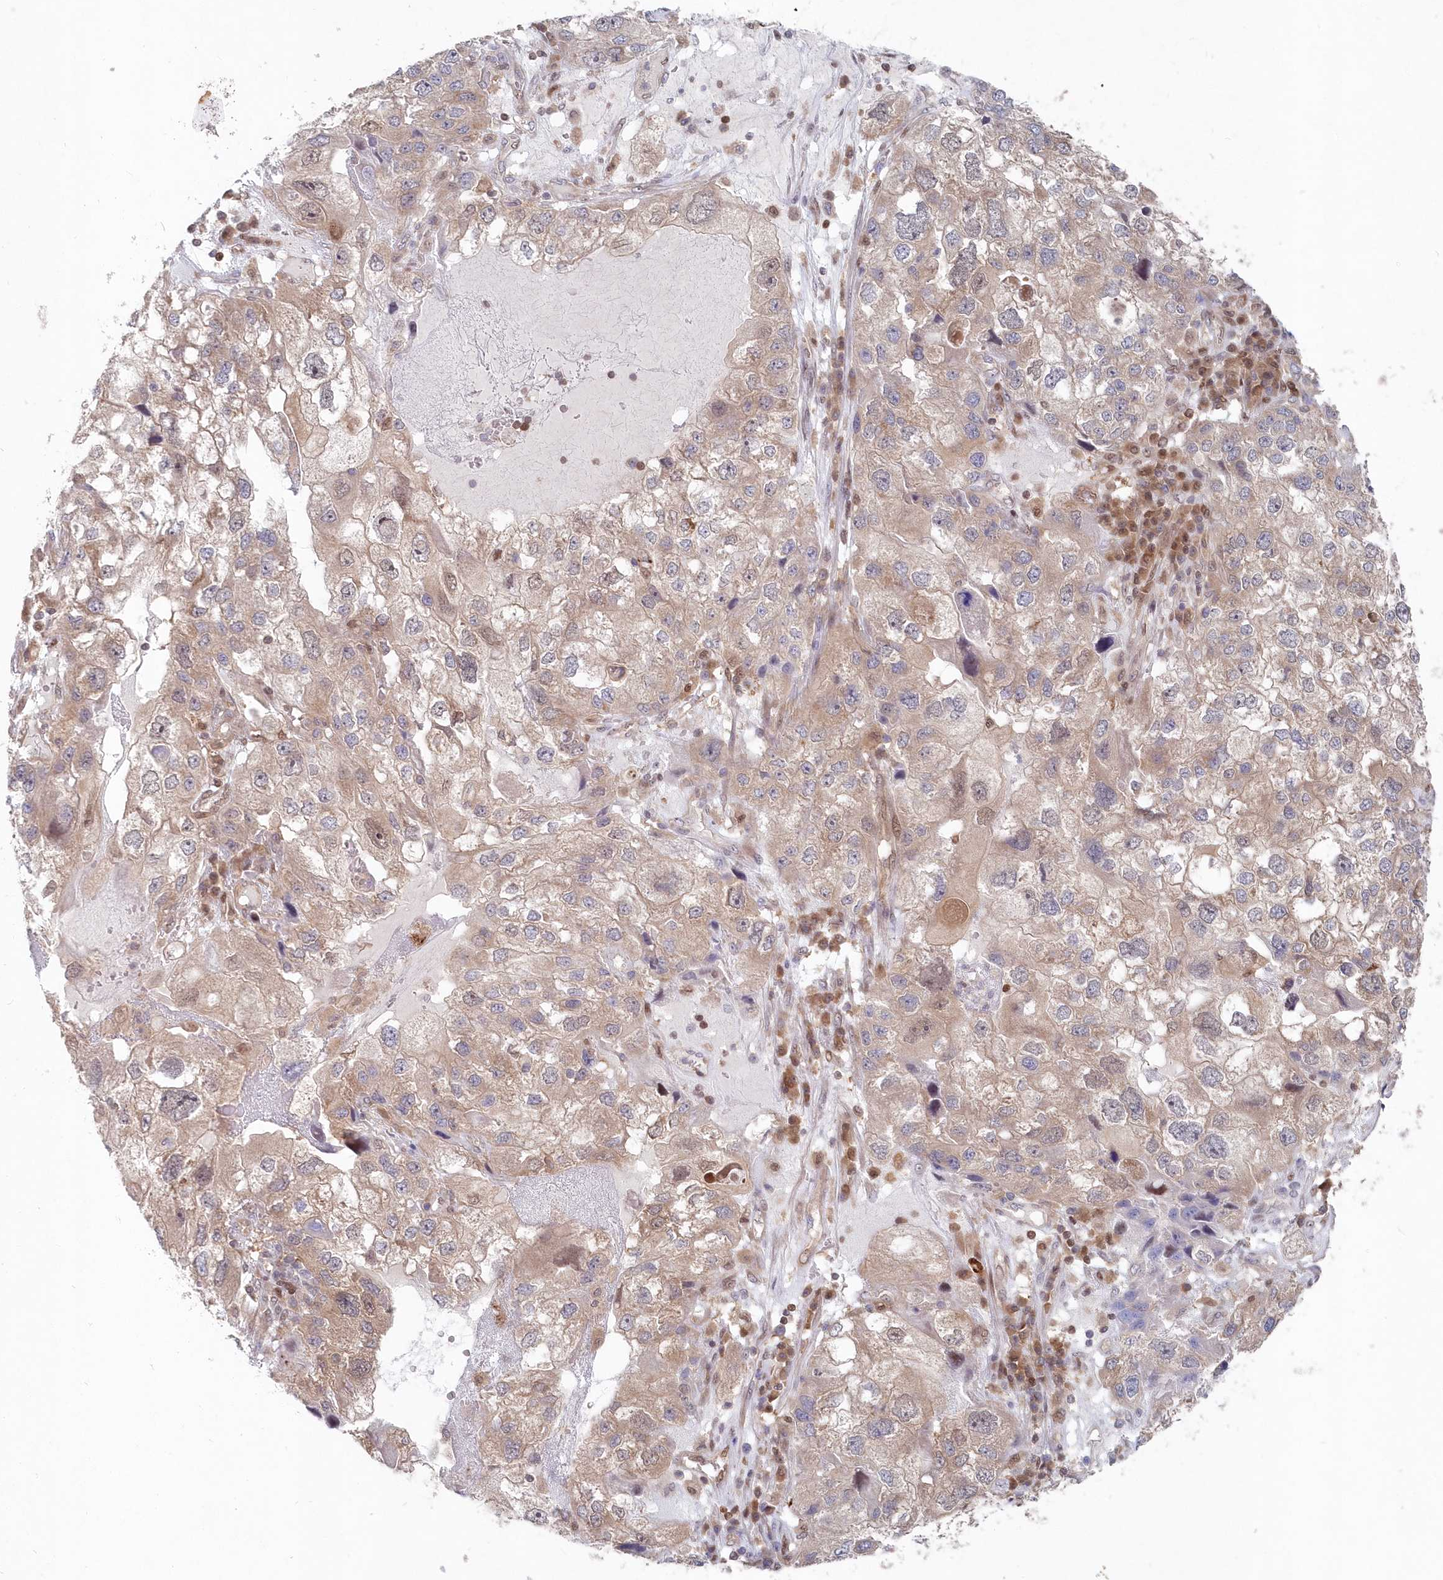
{"staining": {"intensity": "weak", "quantity": "25%-75%", "location": "cytoplasmic/membranous"}, "tissue": "endometrial cancer", "cell_type": "Tumor cells", "image_type": "cancer", "snomed": [{"axis": "morphology", "description": "Adenocarcinoma, NOS"}, {"axis": "topography", "description": "Endometrium"}], "caption": "Immunohistochemistry (IHC) histopathology image of neoplastic tissue: human endometrial adenocarcinoma stained using immunohistochemistry displays low levels of weak protein expression localized specifically in the cytoplasmic/membranous of tumor cells, appearing as a cytoplasmic/membranous brown color.", "gene": "ABHD14B", "patient": {"sex": "female", "age": 49}}